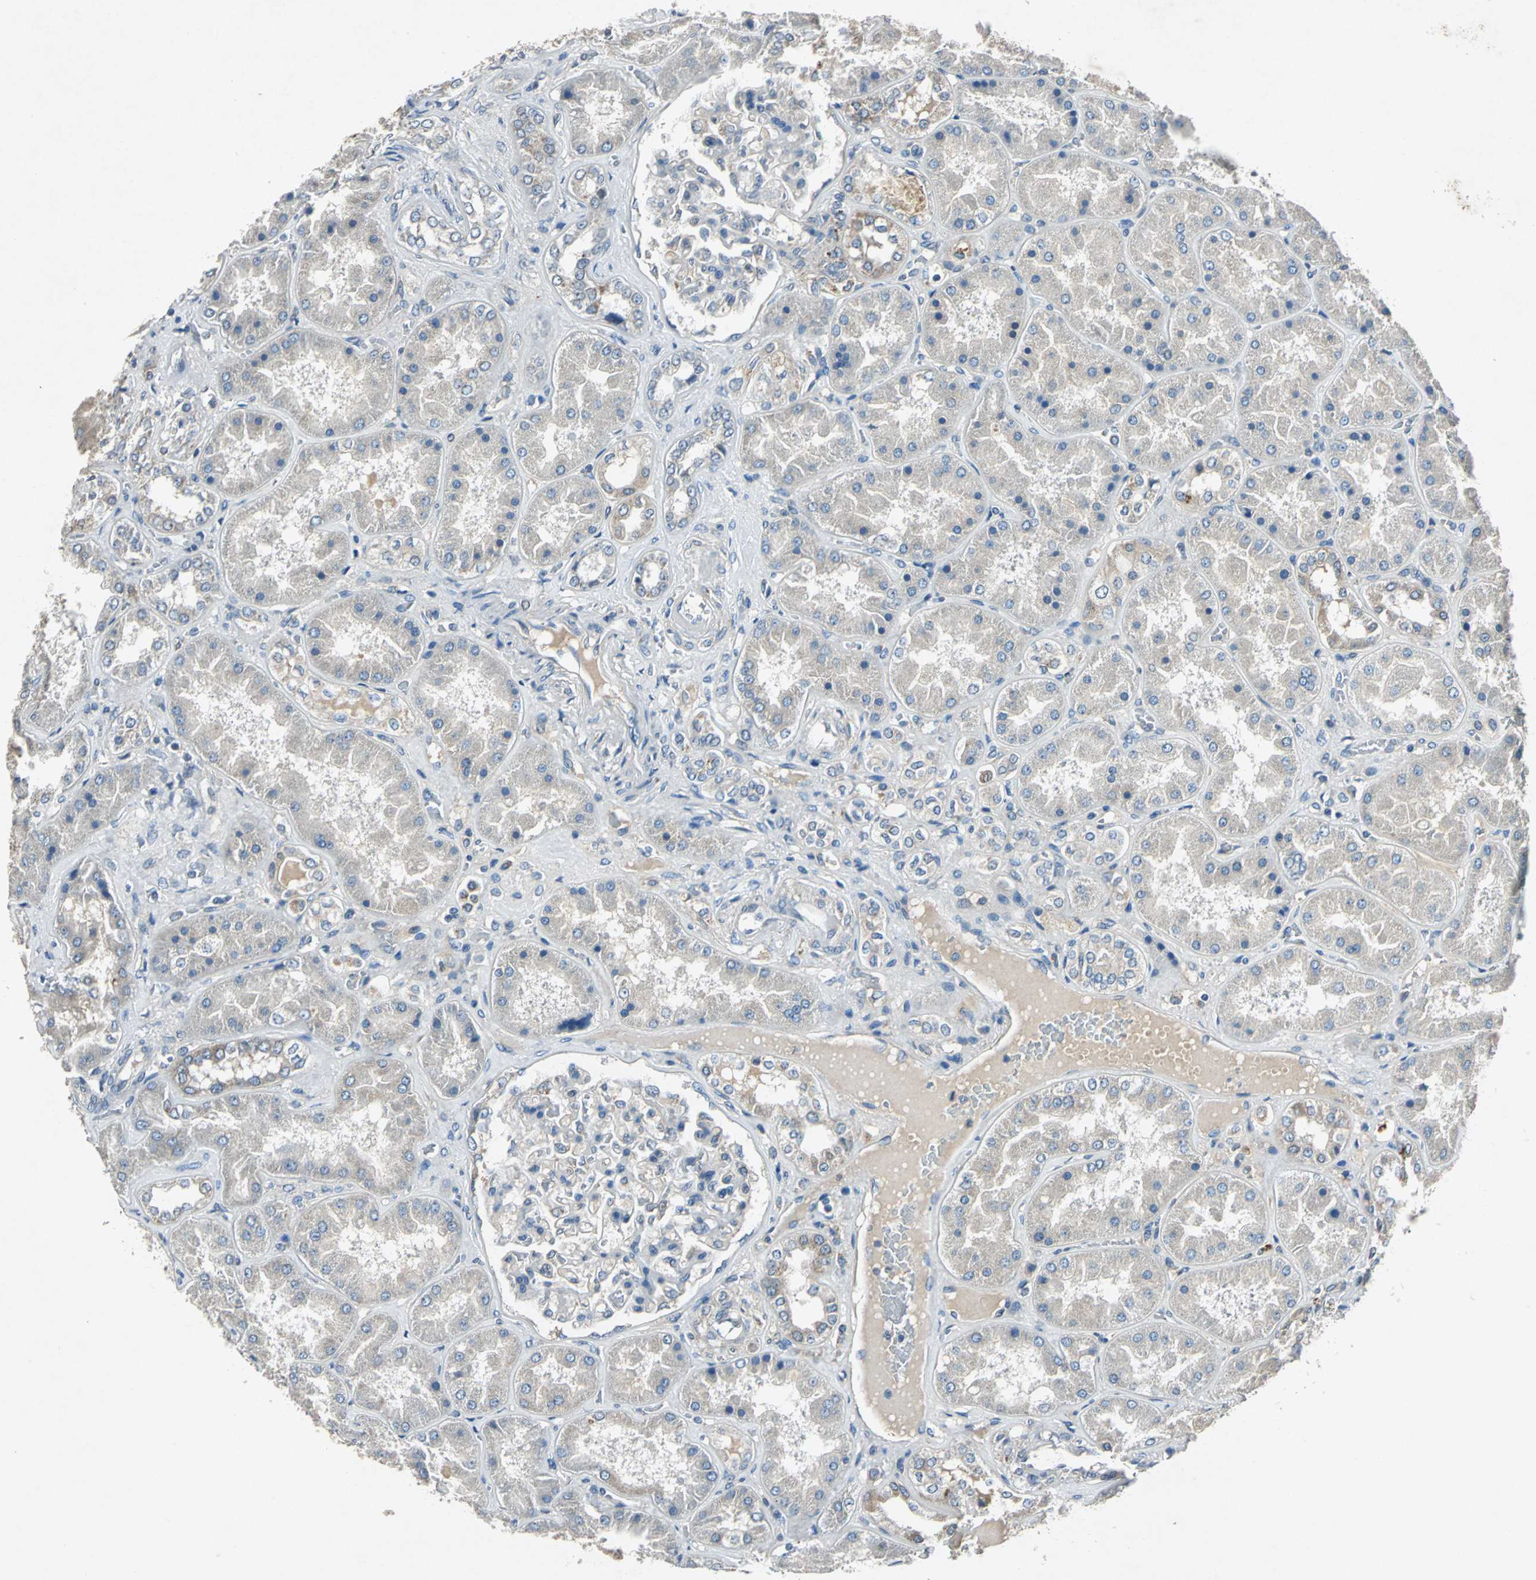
{"staining": {"intensity": "negative", "quantity": "none", "location": "none"}, "tissue": "kidney", "cell_type": "Cells in glomeruli", "image_type": "normal", "snomed": [{"axis": "morphology", "description": "Normal tissue, NOS"}, {"axis": "topography", "description": "Kidney"}], "caption": "Immunohistochemical staining of benign kidney reveals no significant positivity in cells in glomeruli. Brightfield microscopy of immunohistochemistry (IHC) stained with DAB (3,3'-diaminobenzidine) (brown) and hematoxylin (blue), captured at high magnification.", "gene": "SLC2A13", "patient": {"sex": "female", "age": 56}}